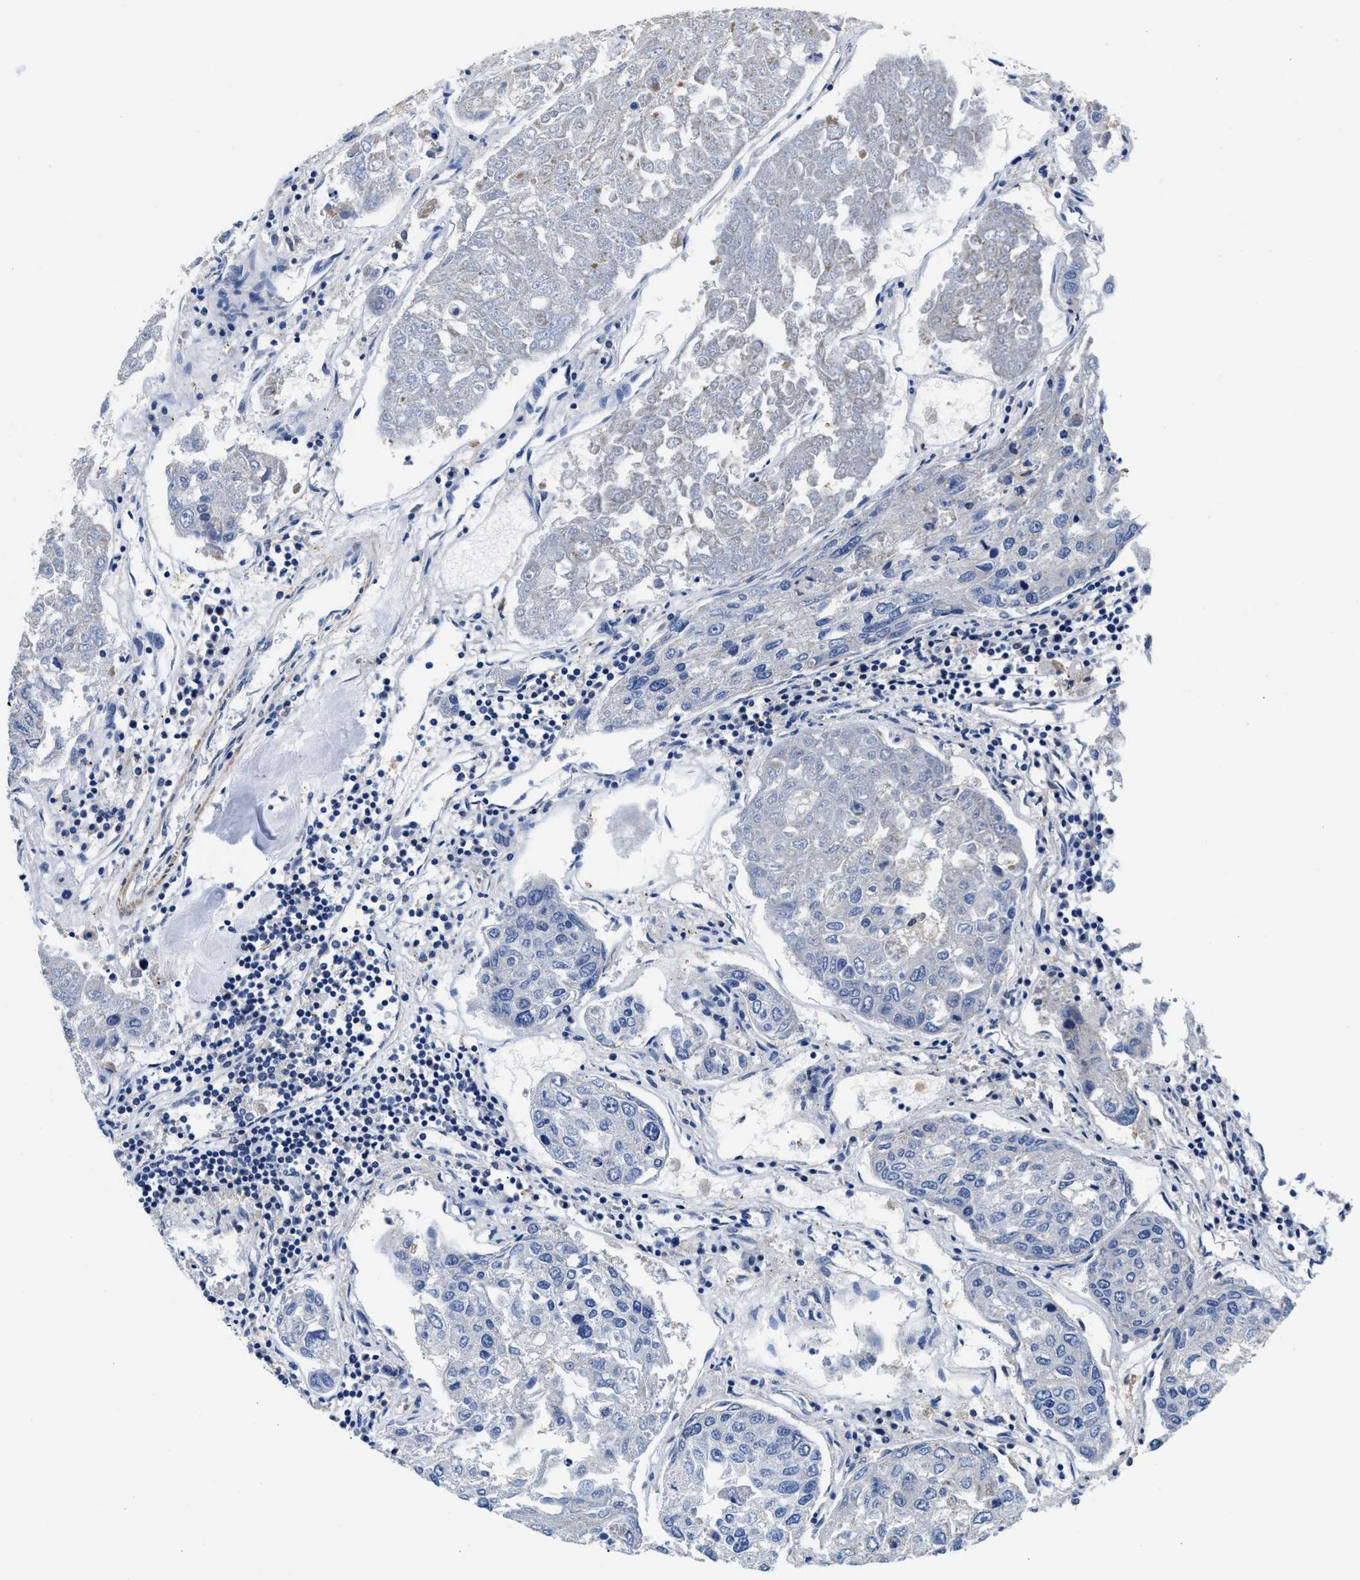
{"staining": {"intensity": "negative", "quantity": "none", "location": "none"}, "tissue": "urothelial cancer", "cell_type": "Tumor cells", "image_type": "cancer", "snomed": [{"axis": "morphology", "description": "Urothelial carcinoma, High grade"}, {"axis": "topography", "description": "Lymph node"}, {"axis": "topography", "description": "Urinary bladder"}], "caption": "DAB immunohistochemical staining of human urothelial cancer demonstrates no significant expression in tumor cells.", "gene": "MYH3", "patient": {"sex": "male", "age": 51}}